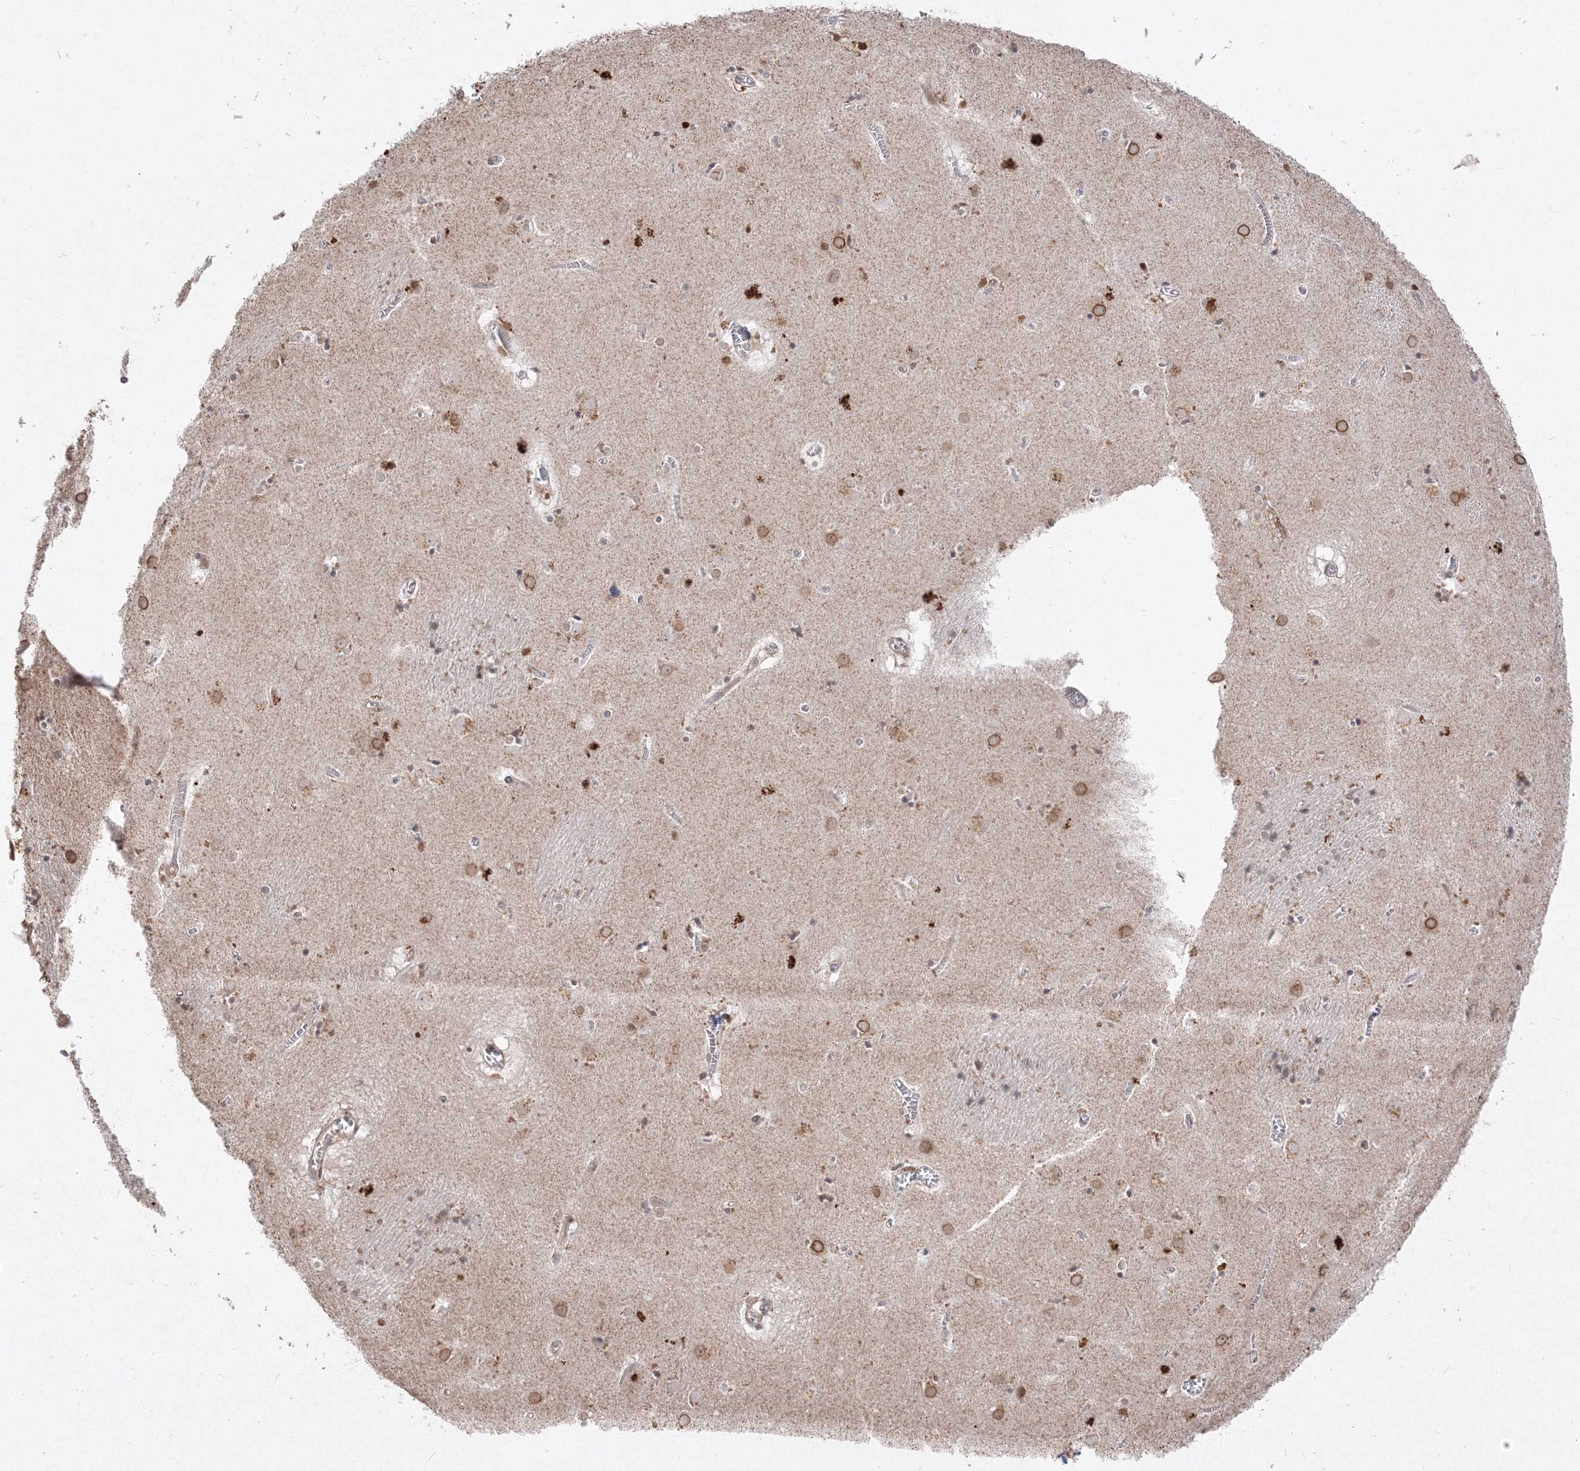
{"staining": {"intensity": "moderate", "quantity": "<25%", "location": "cytoplasmic/membranous,nuclear"}, "tissue": "caudate", "cell_type": "Glial cells", "image_type": "normal", "snomed": [{"axis": "morphology", "description": "Normal tissue, NOS"}, {"axis": "topography", "description": "Lateral ventricle wall"}], "caption": "Protein expression analysis of unremarkable caudate shows moderate cytoplasmic/membranous,nuclear expression in approximately <25% of glial cells. (Brightfield microscopy of DAB IHC at high magnification).", "gene": "TMEM50B", "patient": {"sex": "male", "age": 70}}